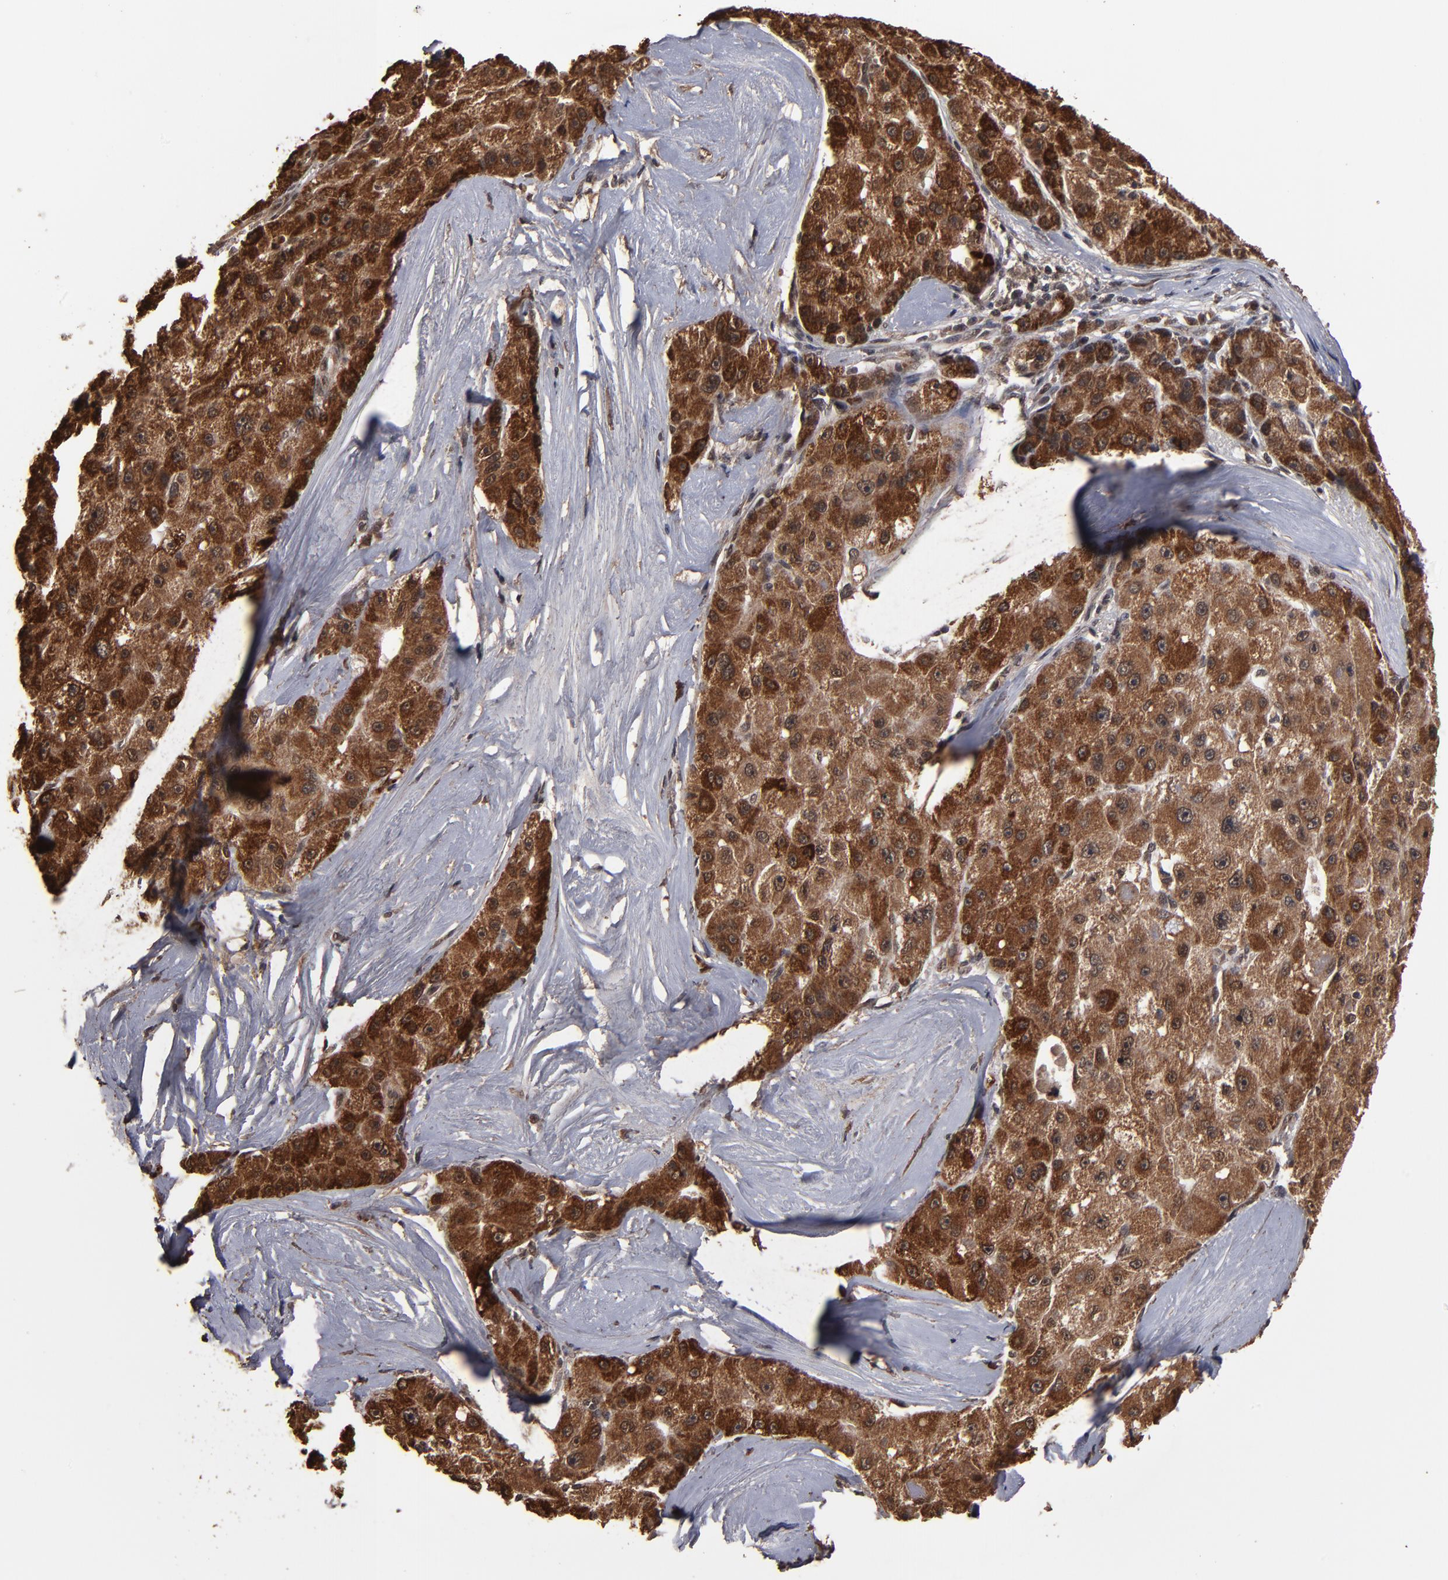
{"staining": {"intensity": "strong", "quantity": ">75%", "location": "cytoplasmic/membranous,nuclear"}, "tissue": "liver cancer", "cell_type": "Tumor cells", "image_type": "cancer", "snomed": [{"axis": "morphology", "description": "Carcinoma, Hepatocellular, NOS"}, {"axis": "topography", "description": "Liver"}], "caption": "DAB (3,3'-diaminobenzidine) immunohistochemical staining of human liver hepatocellular carcinoma displays strong cytoplasmic/membranous and nuclear protein expression in about >75% of tumor cells.", "gene": "NXF2B", "patient": {"sex": "male", "age": 80}}